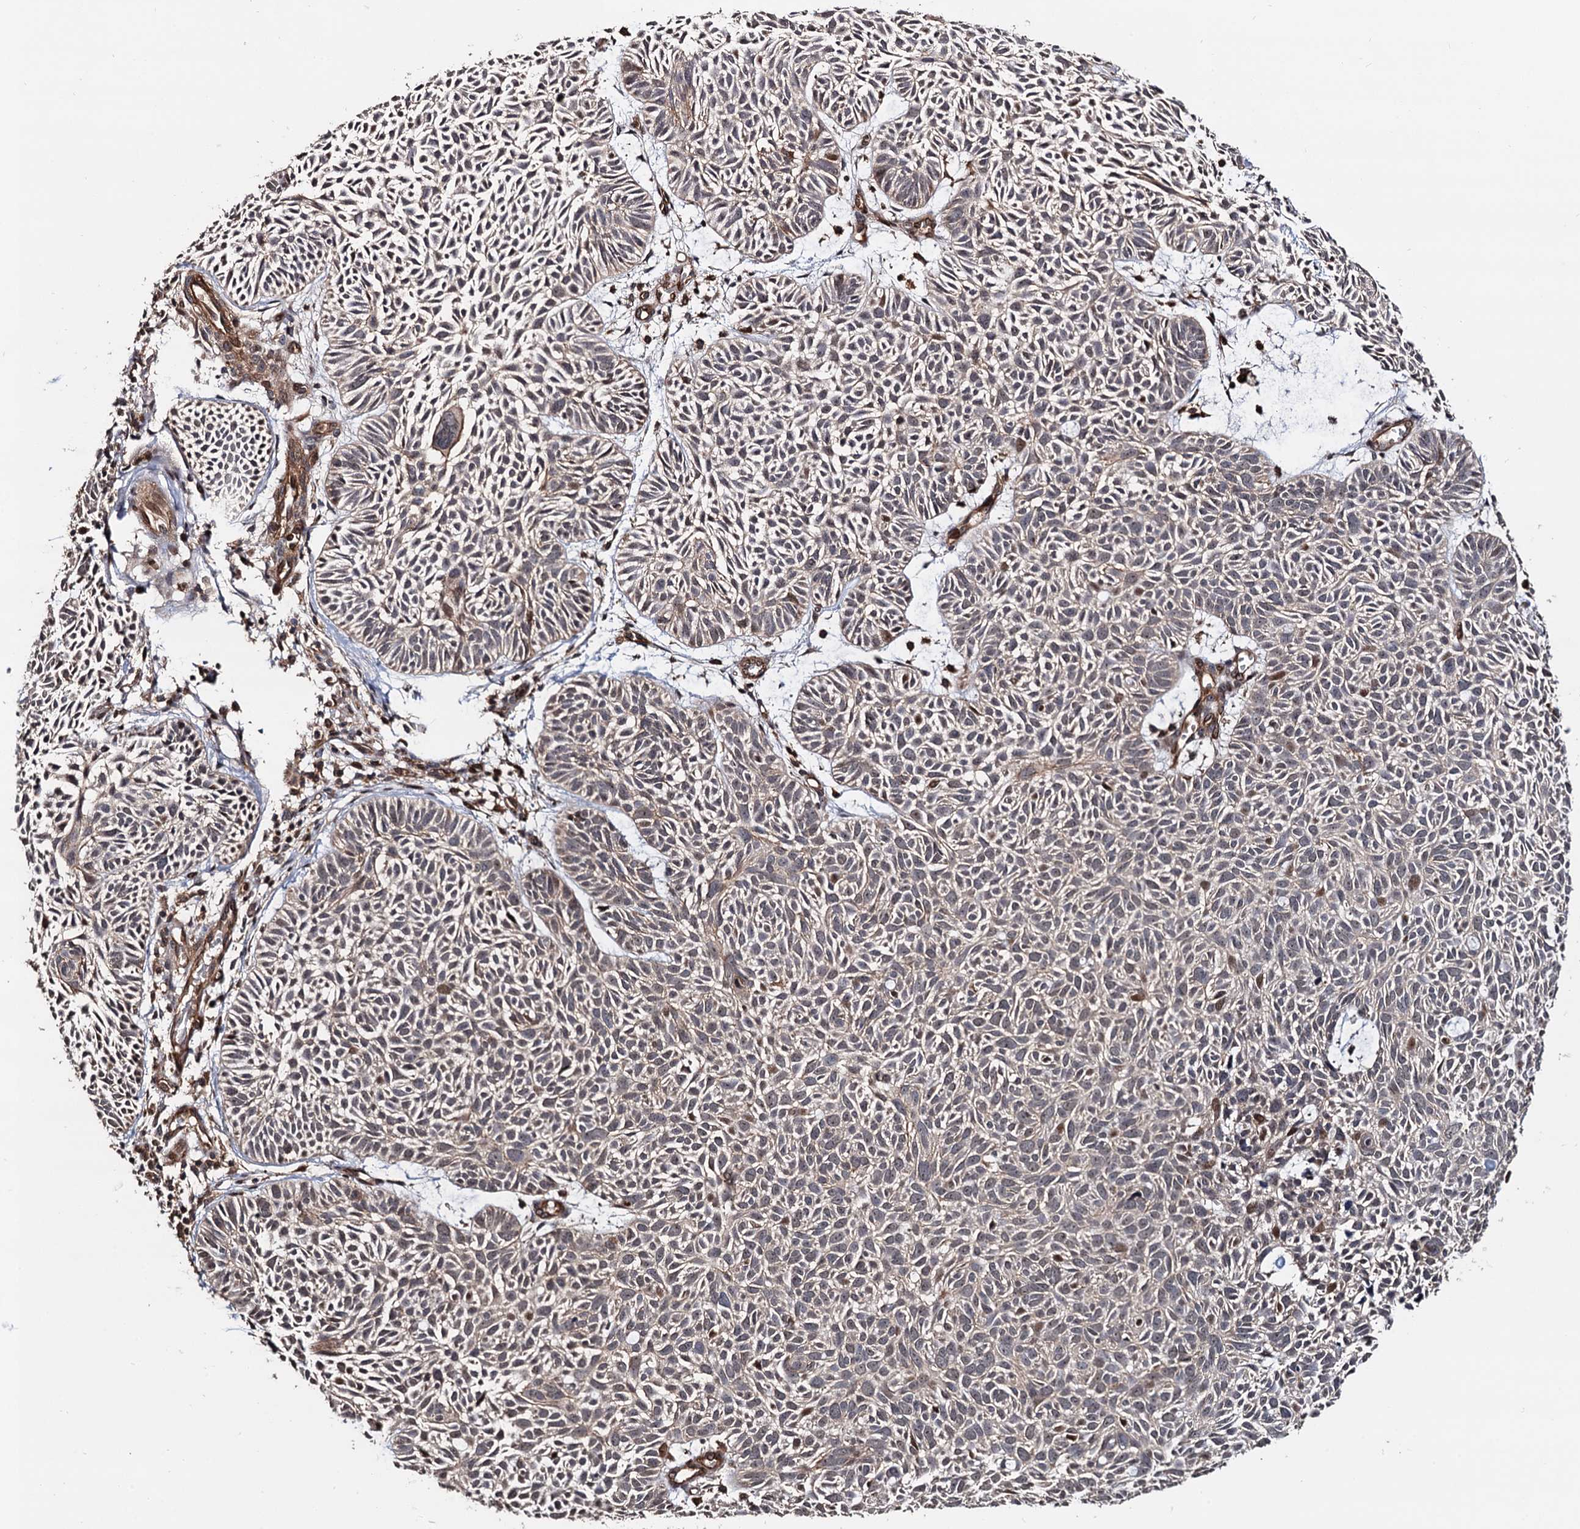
{"staining": {"intensity": "weak", "quantity": "<25%", "location": "cytoplasmic/membranous"}, "tissue": "skin cancer", "cell_type": "Tumor cells", "image_type": "cancer", "snomed": [{"axis": "morphology", "description": "Basal cell carcinoma"}, {"axis": "topography", "description": "Skin"}], "caption": "Tumor cells show no significant expression in basal cell carcinoma (skin). The staining was performed using DAB to visualize the protein expression in brown, while the nuclei were stained in blue with hematoxylin (Magnification: 20x).", "gene": "BORA", "patient": {"sex": "male", "age": 69}}